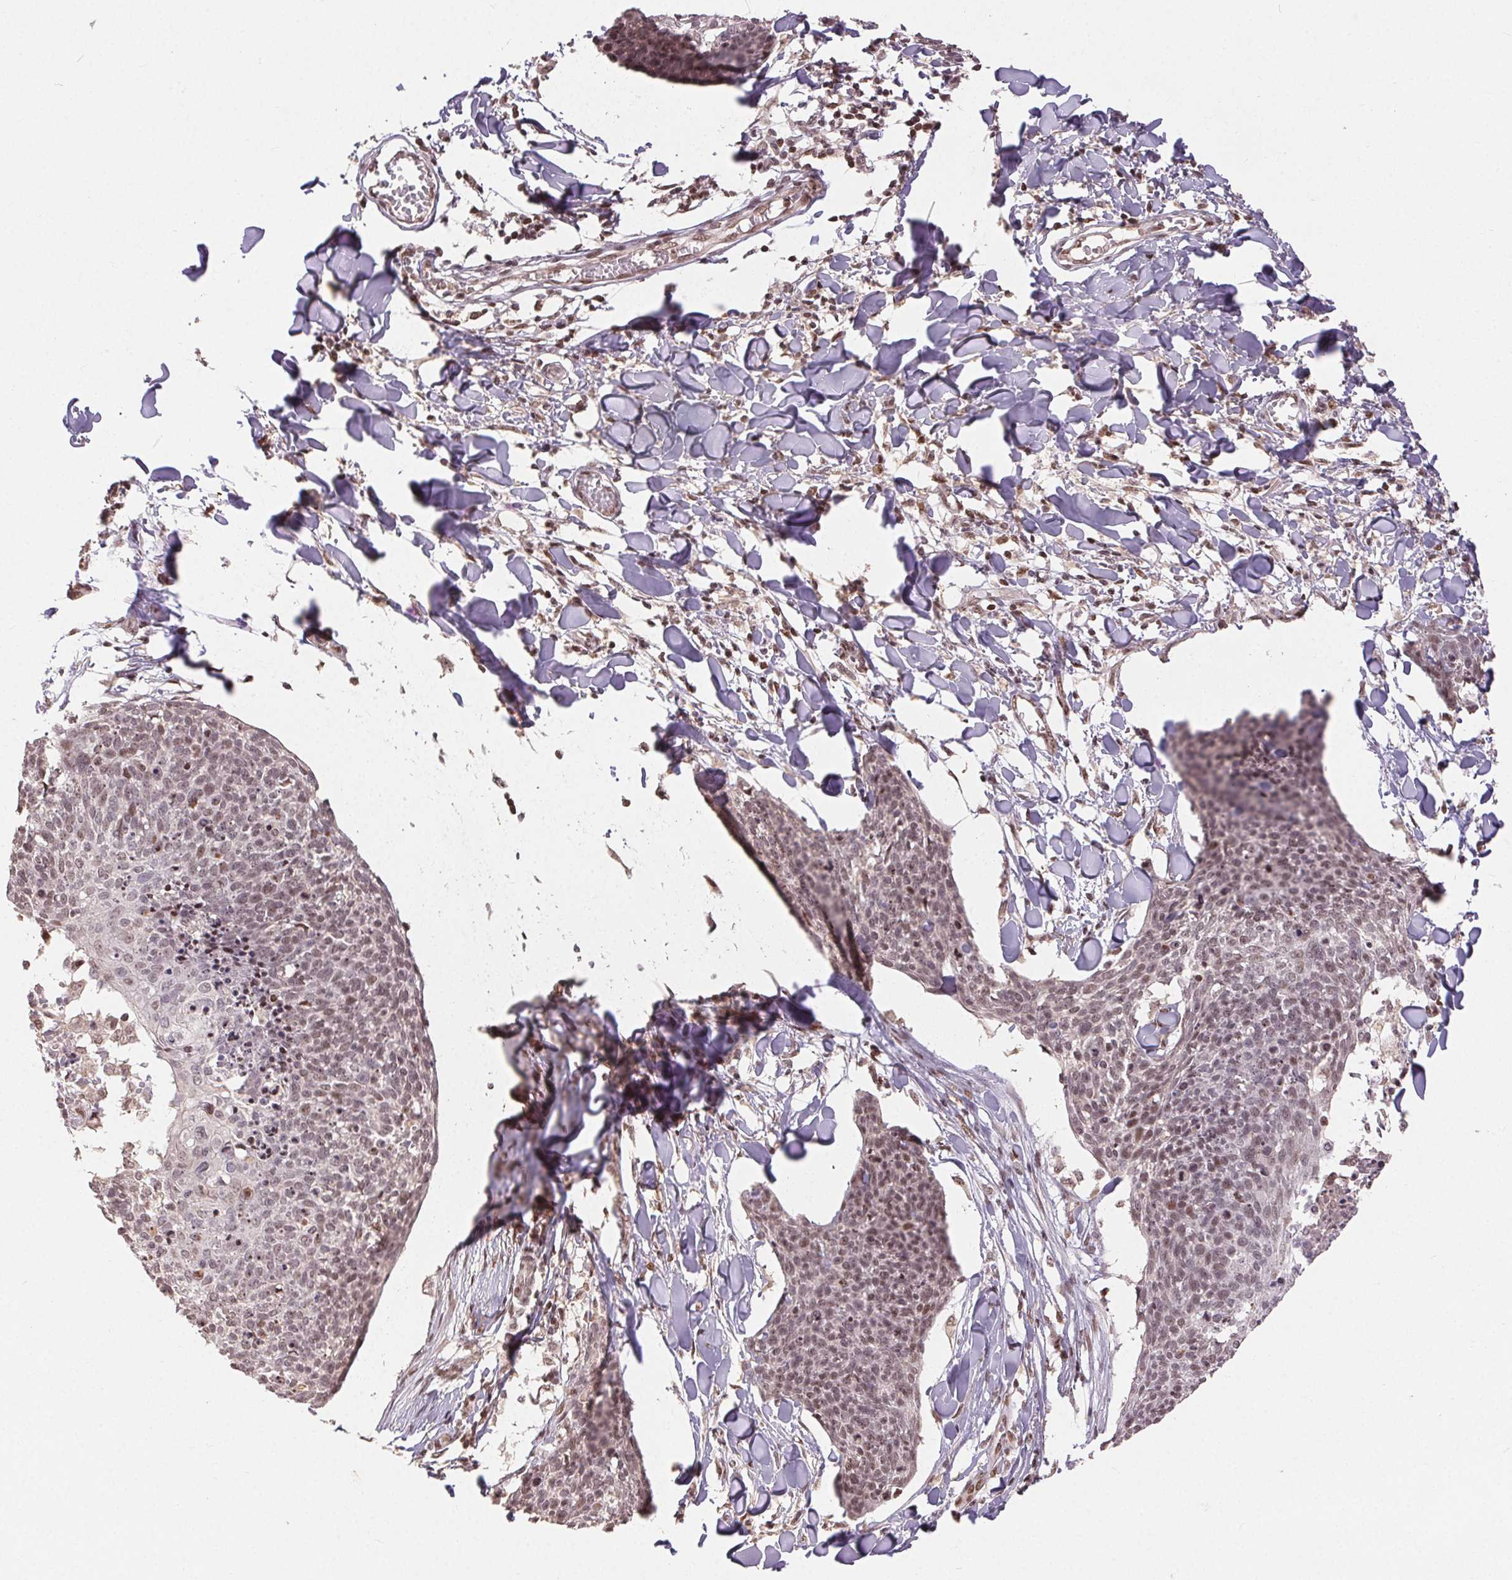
{"staining": {"intensity": "weak", "quantity": ">75%", "location": "nuclear"}, "tissue": "skin cancer", "cell_type": "Tumor cells", "image_type": "cancer", "snomed": [{"axis": "morphology", "description": "Squamous cell carcinoma, NOS"}, {"axis": "topography", "description": "Skin"}, {"axis": "topography", "description": "Vulva"}], "caption": "This photomicrograph displays squamous cell carcinoma (skin) stained with immunohistochemistry to label a protein in brown. The nuclear of tumor cells show weak positivity for the protein. Nuclei are counter-stained blue.", "gene": "MAPKAPK2", "patient": {"sex": "female", "age": 75}}